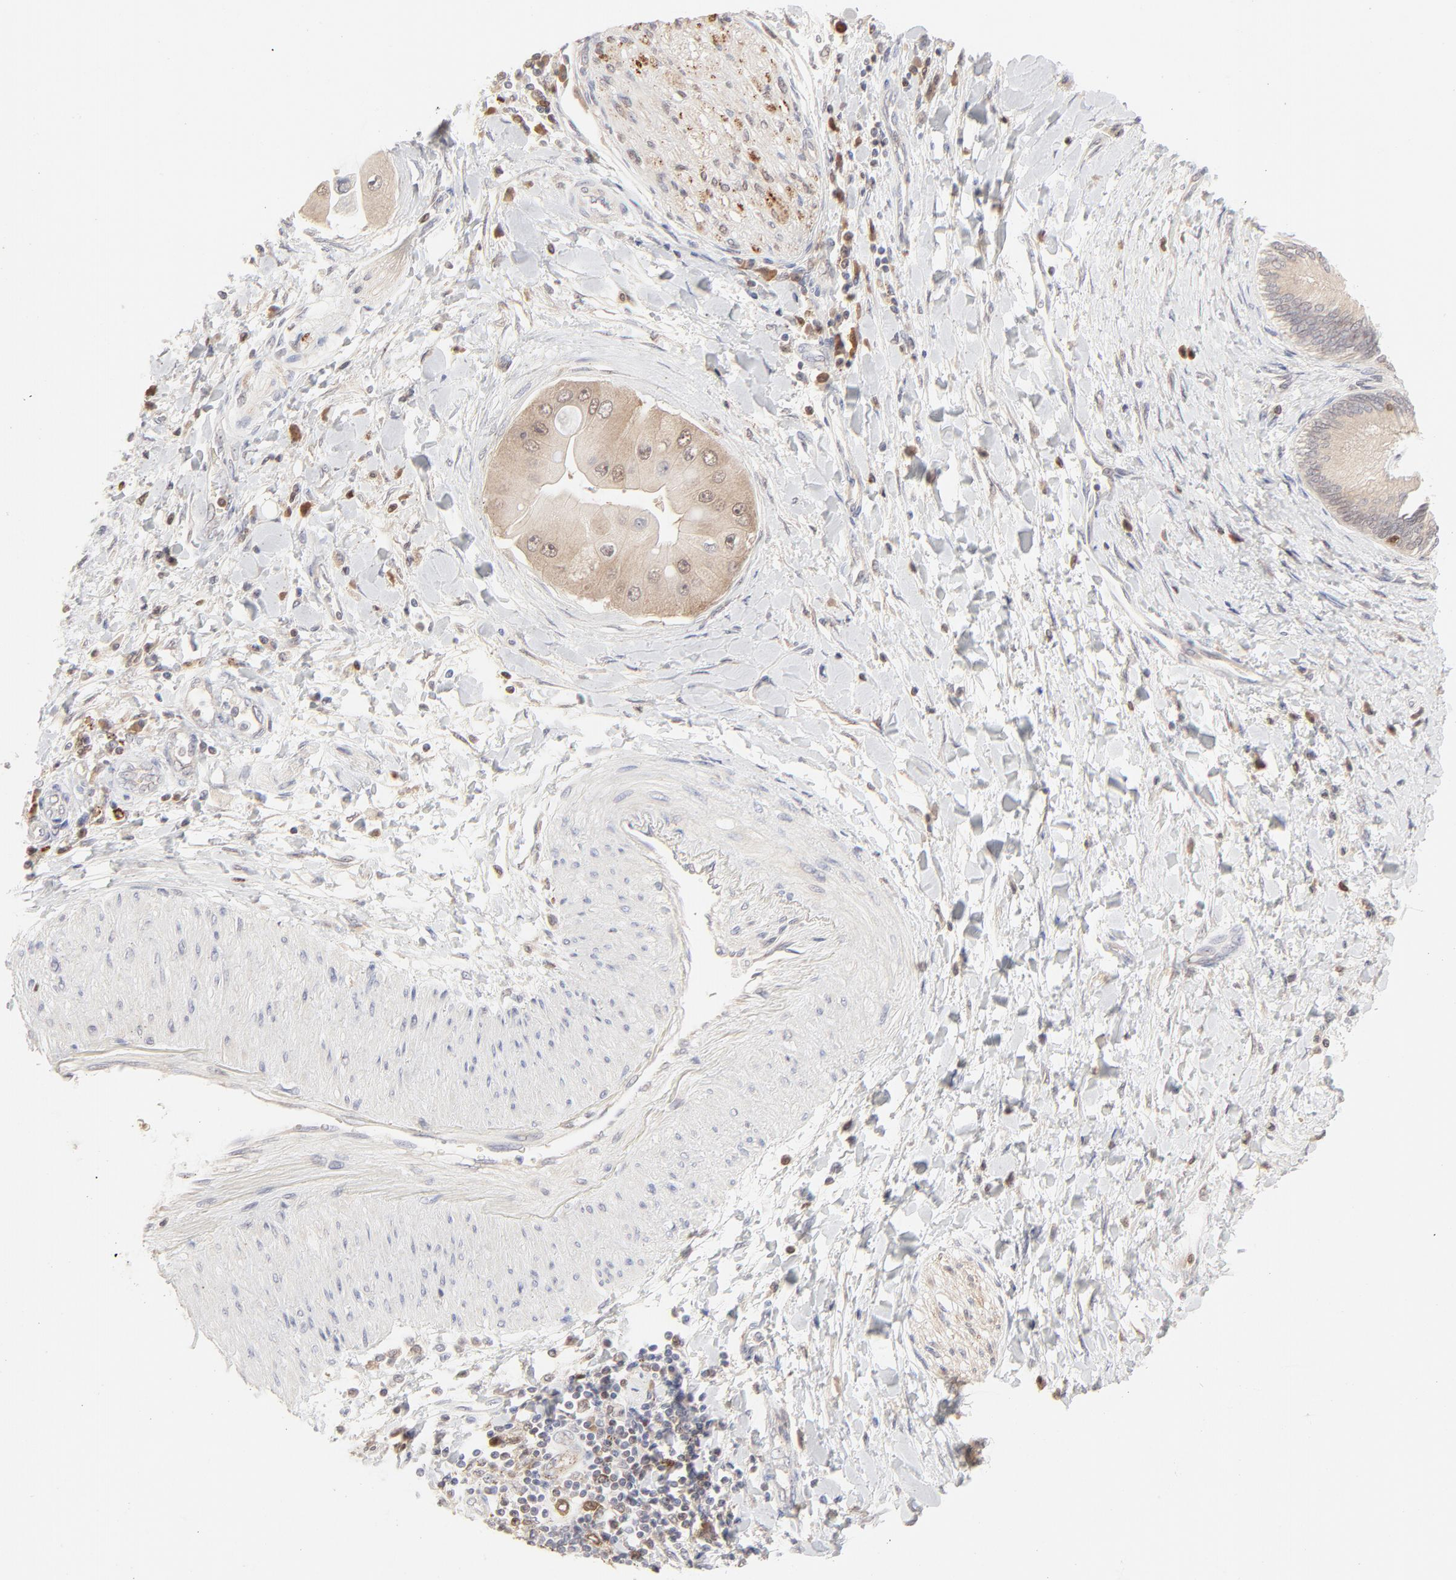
{"staining": {"intensity": "negative", "quantity": "none", "location": "none"}, "tissue": "adipose tissue", "cell_type": "Adipocytes", "image_type": "normal", "snomed": [{"axis": "morphology", "description": "Normal tissue, NOS"}, {"axis": "morphology", "description": "Squamous cell carcinoma, NOS"}, {"axis": "topography", "description": "Skeletal muscle"}, {"axis": "topography", "description": "Soft tissue"}, {"axis": "topography", "description": "Oral tissue"}], "caption": "Adipose tissue stained for a protein using immunohistochemistry shows no staining adipocytes.", "gene": "CDK6", "patient": {"sex": "male", "age": 54}}